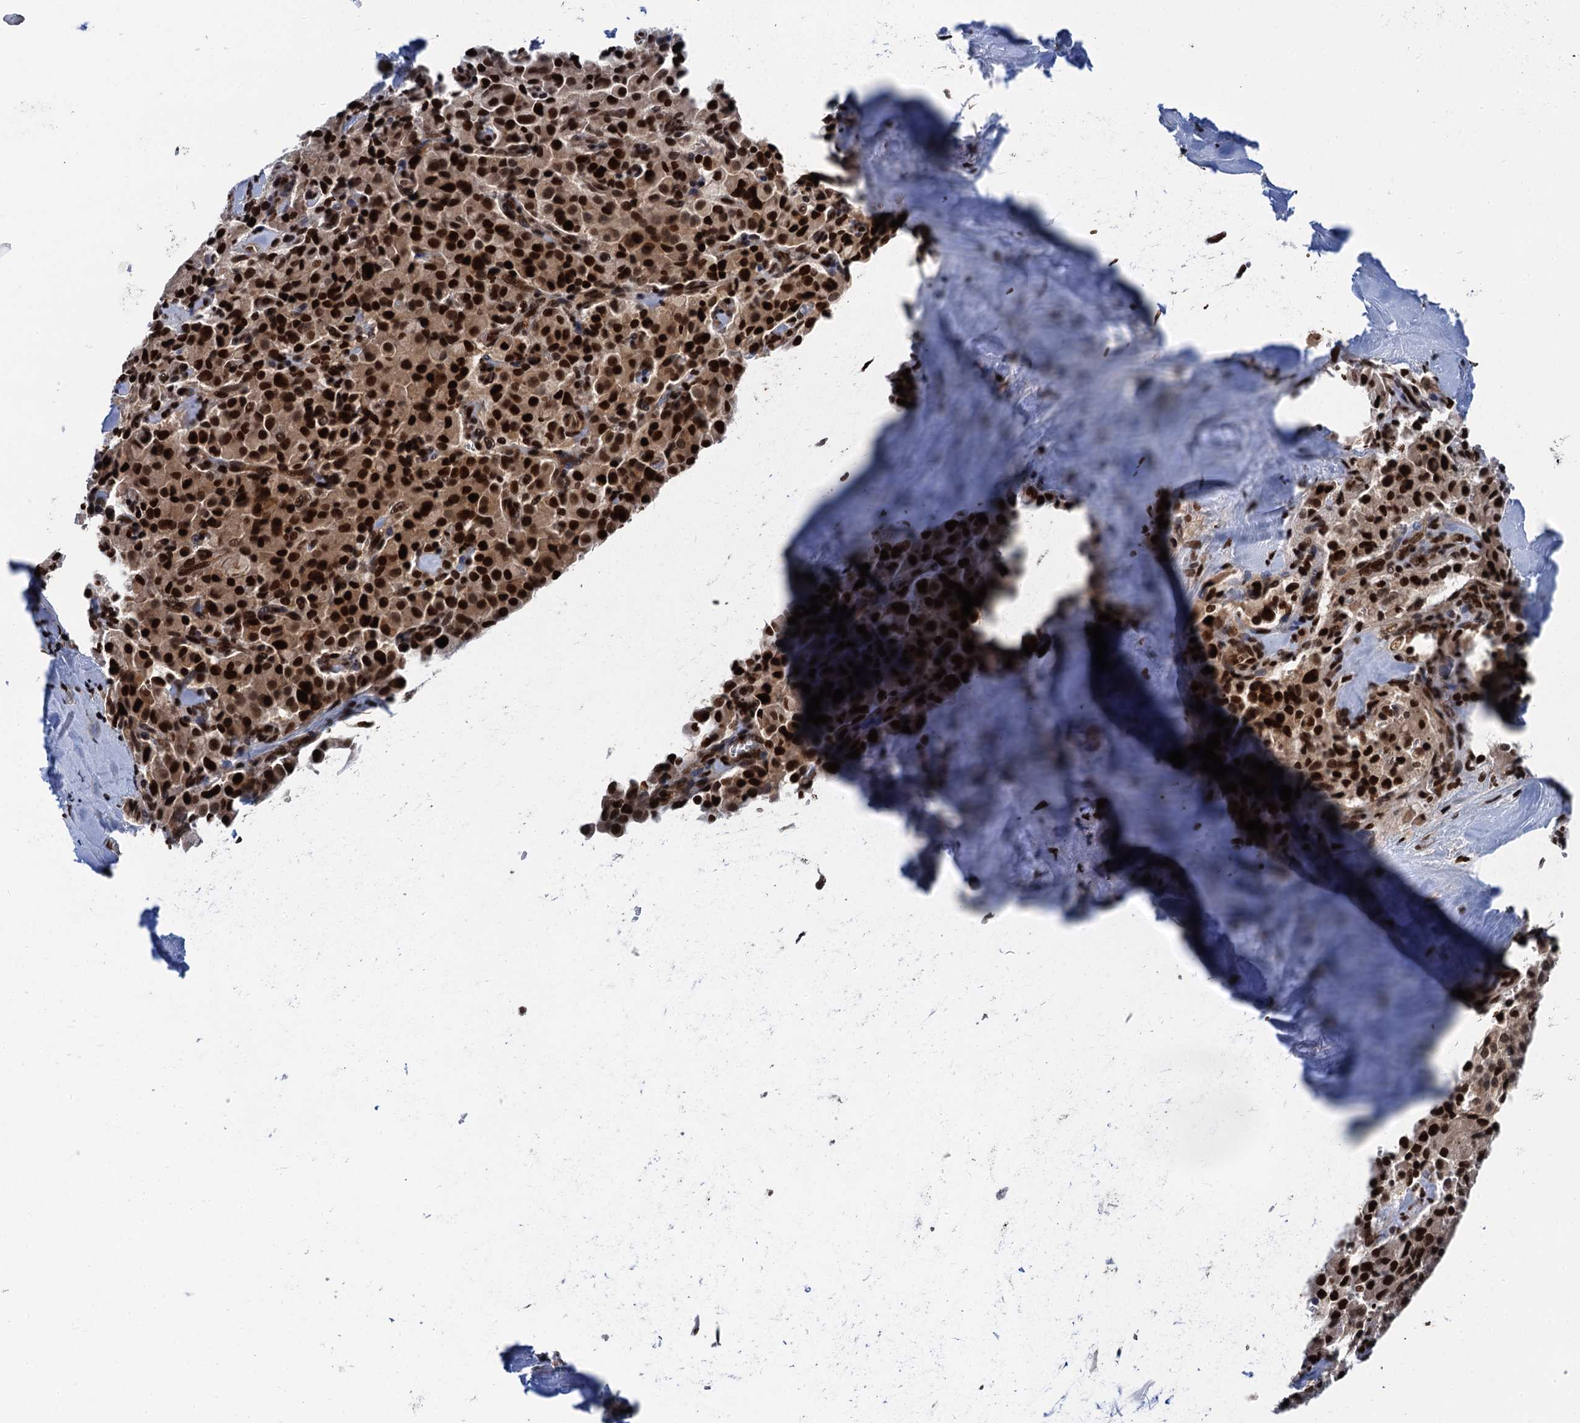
{"staining": {"intensity": "strong", "quantity": ">75%", "location": "nuclear"}, "tissue": "pancreatic cancer", "cell_type": "Tumor cells", "image_type": "cancer", "snomed": [{"axis": "morphology", "description": "Adenocarcinoma, NOS"}, {"axis": "topography", "description": "Pancreas"}], "caption": "Protein expression by immunohistochemistry (IHC) displays strong nuclear staining in approximately >75% of tumor cells in pancreatic cancer.", "gene": "PPP4R1", "patient": {"sex": "male", "age": 65}}